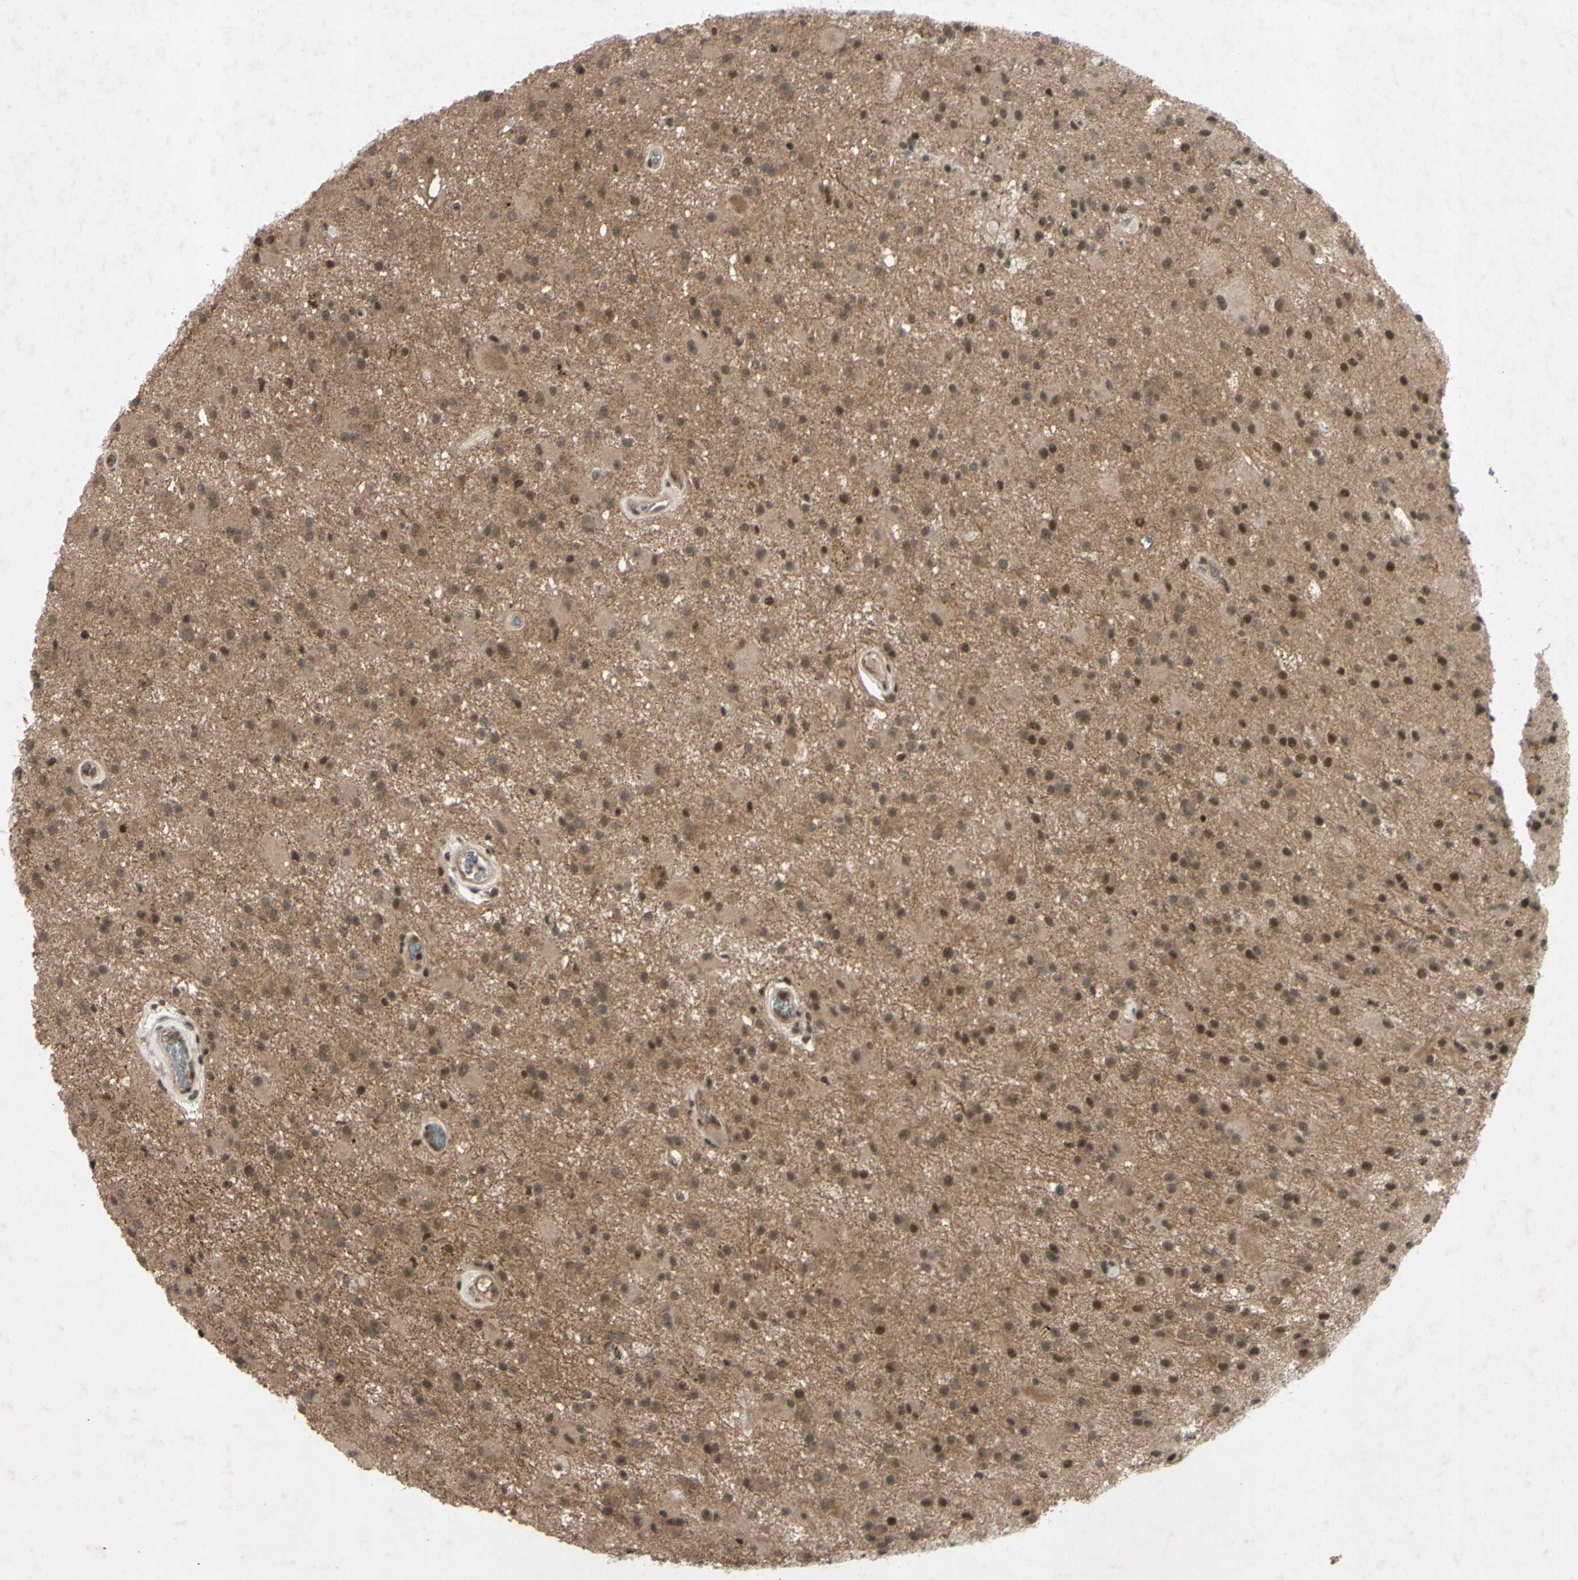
{"staining": {"intensity": "moderate", "quantity": "25%-75%", "location": "cytoplasmic/membranous,nuclear"}, "tissue": "glioma", "cell_type": "Tumor cells", "image_type": "cancer", "snomed": [{"axis": "morphology", "description": "Glioma, malignant, Low grade"}, {"axis": "topography", "description": "Brain"}], "caption": "IHC histopathology image of neoplastic tissue: human malignant glioma (low-grade) stained using immunohistochemistry (IHC) reveals medium levels of moderate protein expression localized specifically in the cytoplasmic/membranous and nuclear of tumor cells, appearing as a cytoplasmic/membranous and nuclear brown color.", "gene": "SNW1", "patient": {"sex": "male", "age": 58}}